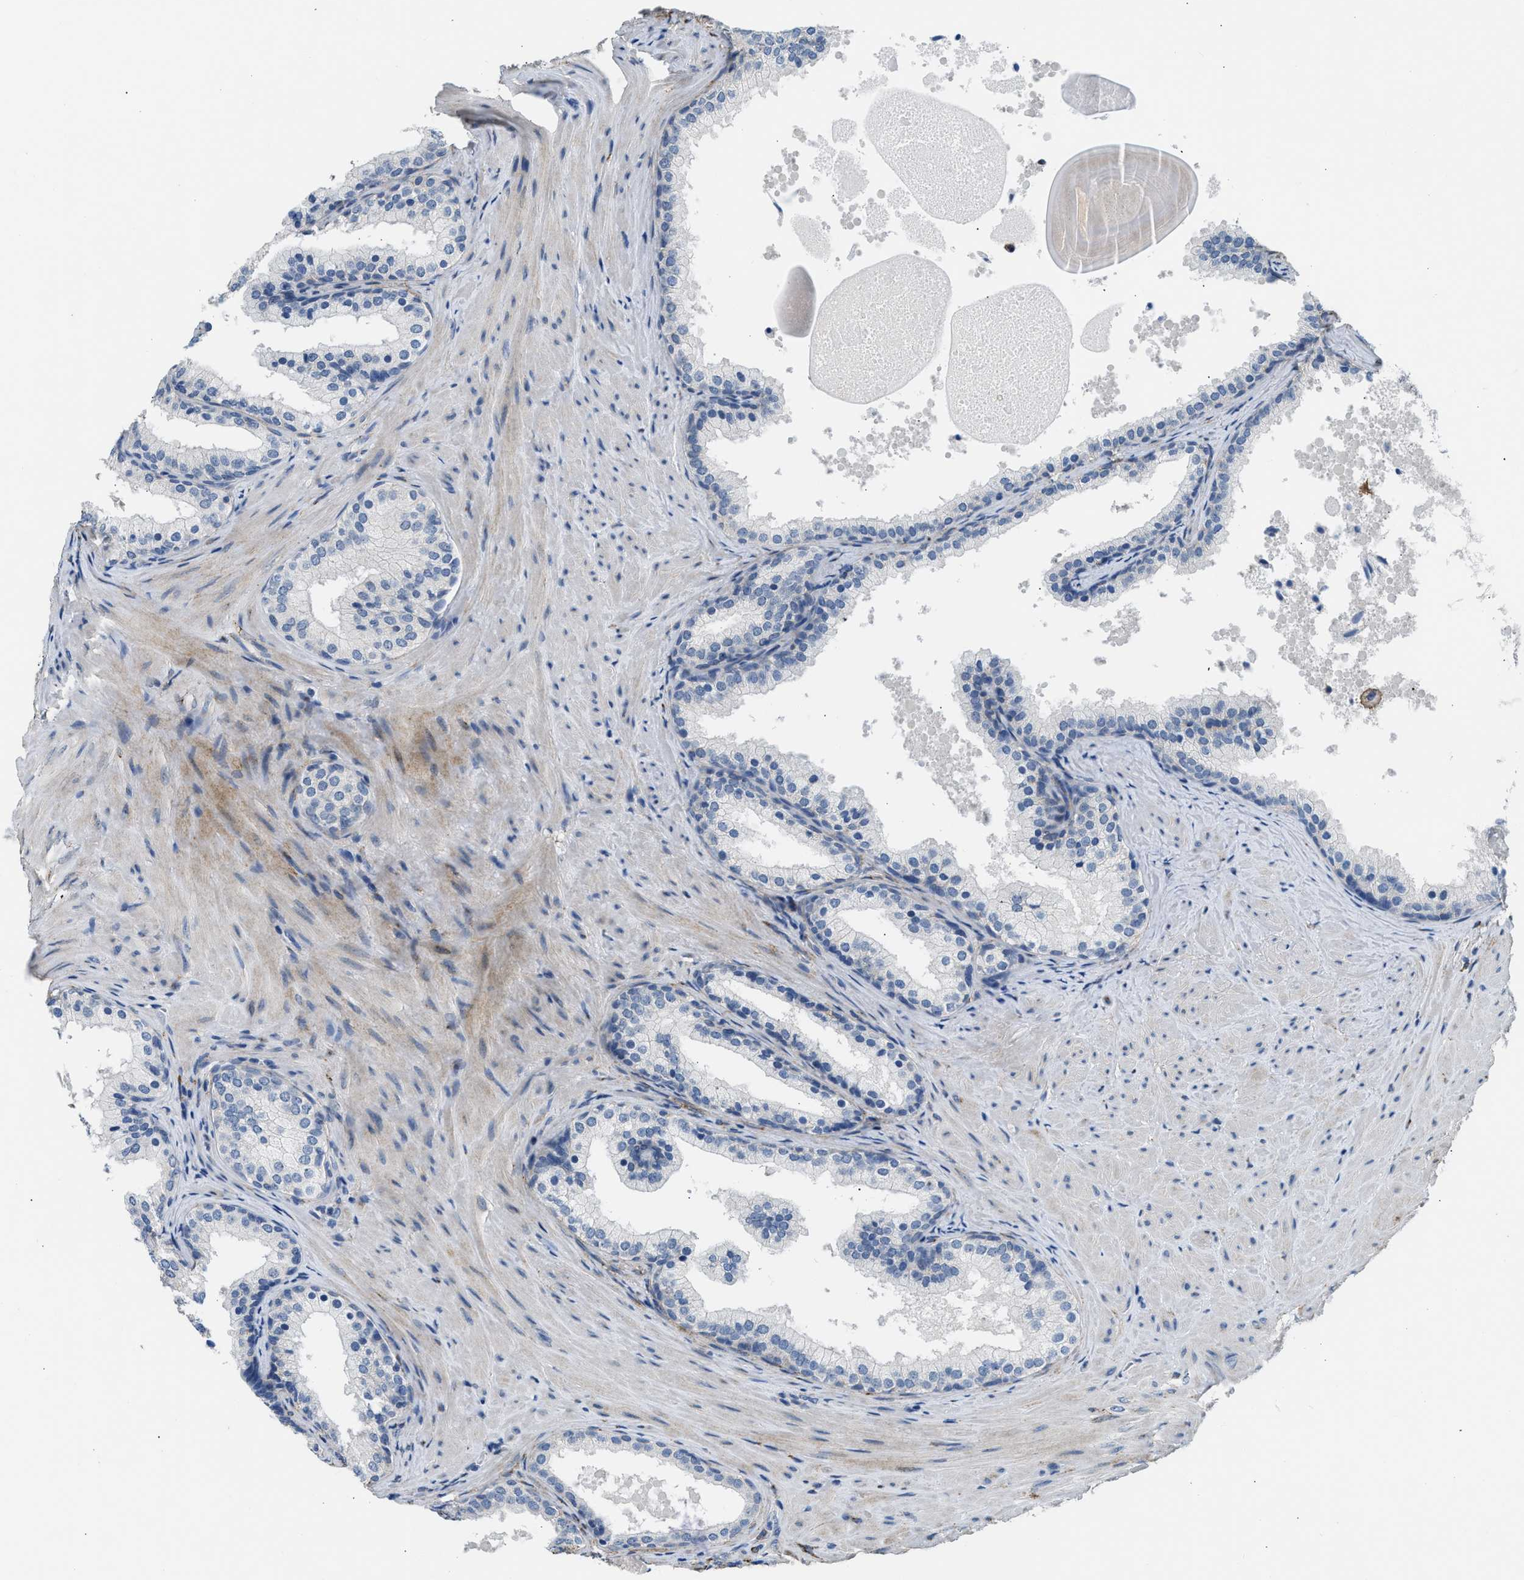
{"staining": {"intensity": "negative", "quantity": "none", "location": "none"}, "tissue": "prostate cancer", "cell_type": "Tumor cells", "image_type": "cancer", "snomed": [{"axis": "morphology", "description": "Adenocarcinoma, Low grade"}, {"axis": "topography", "description": "Prostate"}], "caption": "Immunohistochemical staining of prostate adenocarcinoma (low-grade) shows no significant positivity in tumor cells. The staining was performed using DAB to visualize the protein expression in brown, while the nuclei were stained in blue with hematoxylin (Magnification: 20x).", "gene": "LRP1", "patient": {"sex": "male", "age": 69}}